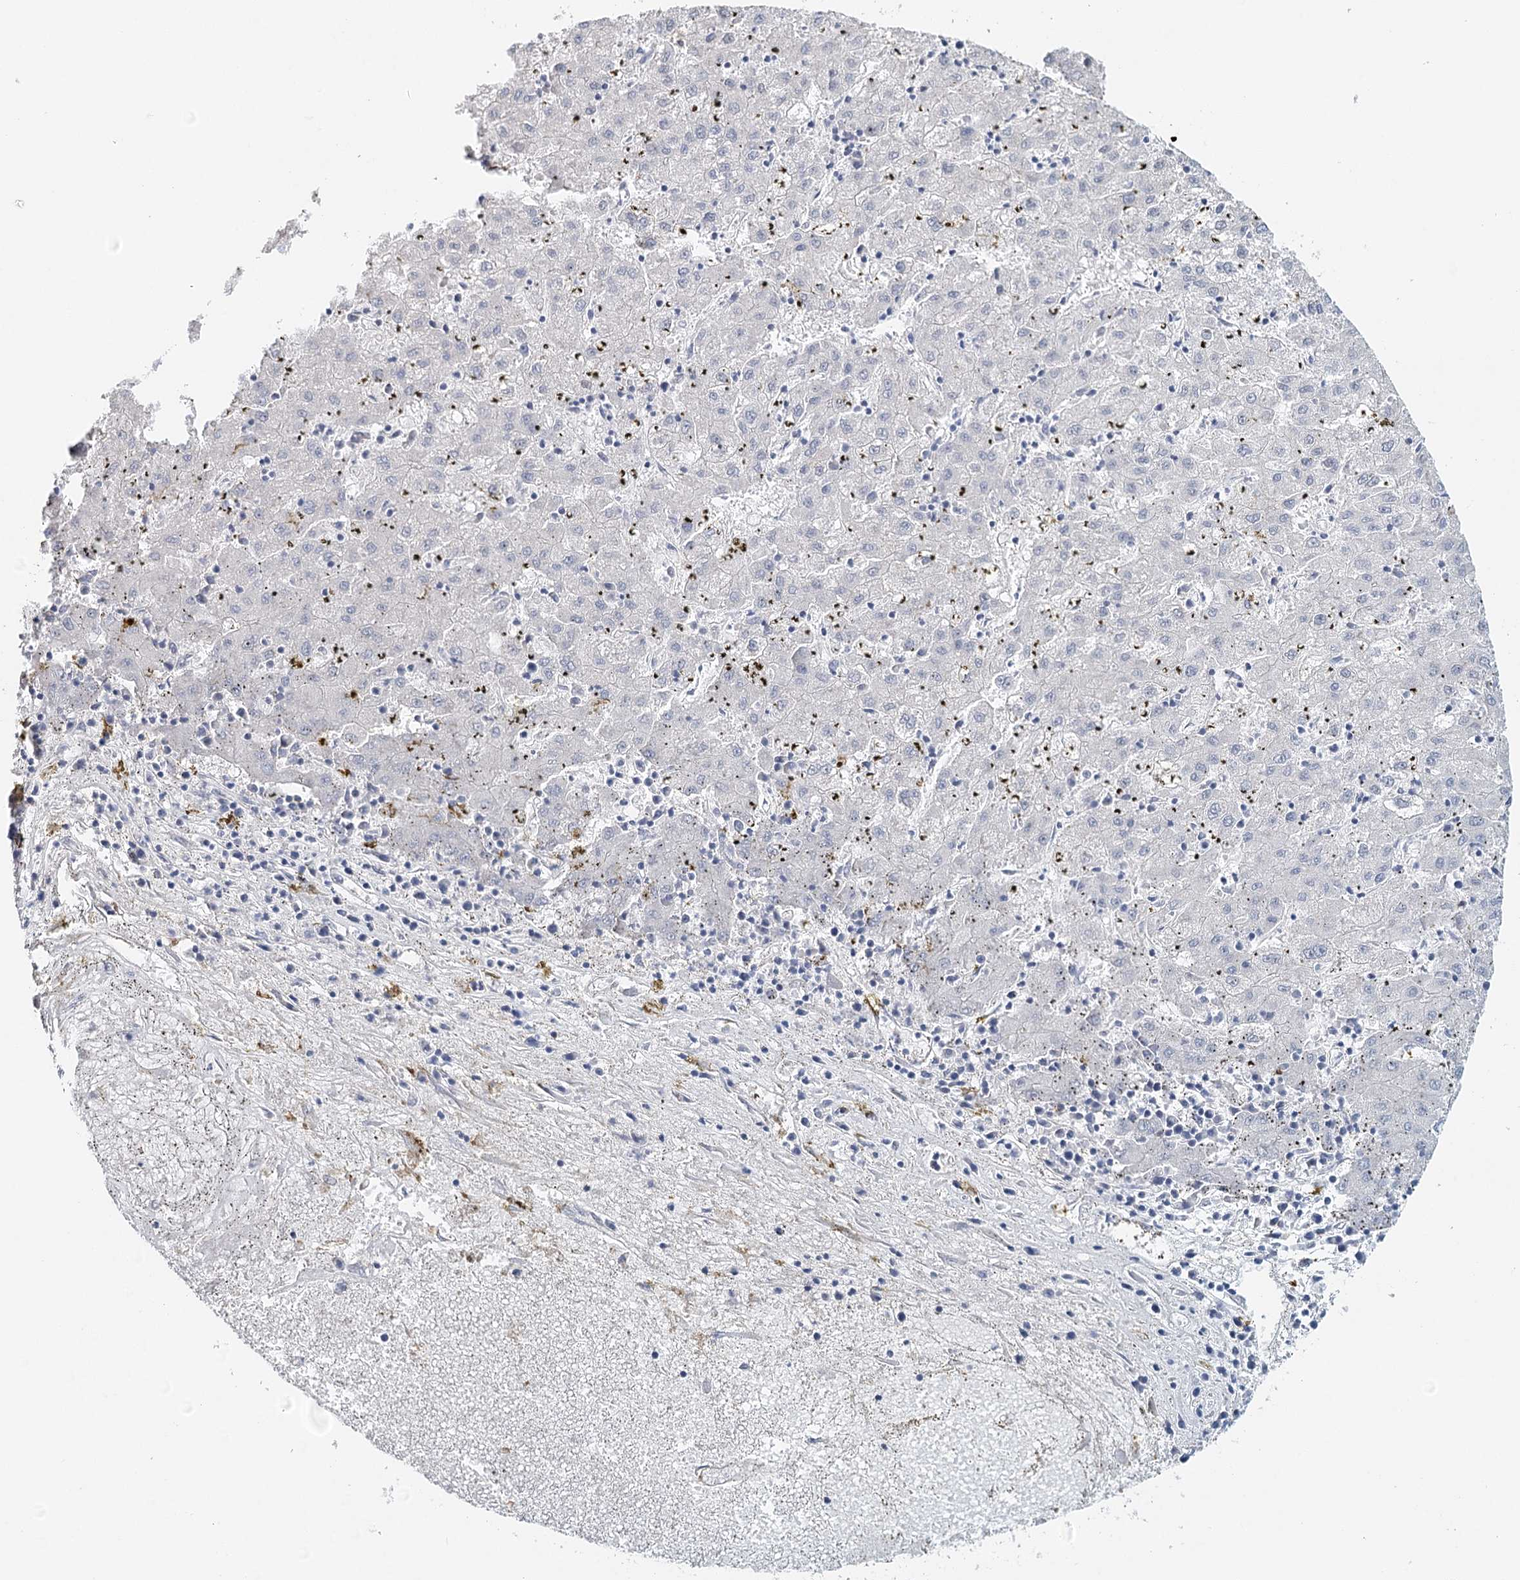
{"staining": {"intensity": "negative", "quantity": "none", "location": "none"}, "tissue": "liver cancer", "cell_type": "Tumor cells", "image_type": "cancer", "snomed": [{"axis": "morphology", "description": "Carcinoma, Hepatocellular, NOS"}, {"axis": "topography", "description": "Liver"}], "caption": "Hepatocellular carcinoma (liver) was stained to show a protein in brown. There is no significant staining in tumor cells.", "gene": "SYNPO", "patient": {"sex": "male", "age": 72}}